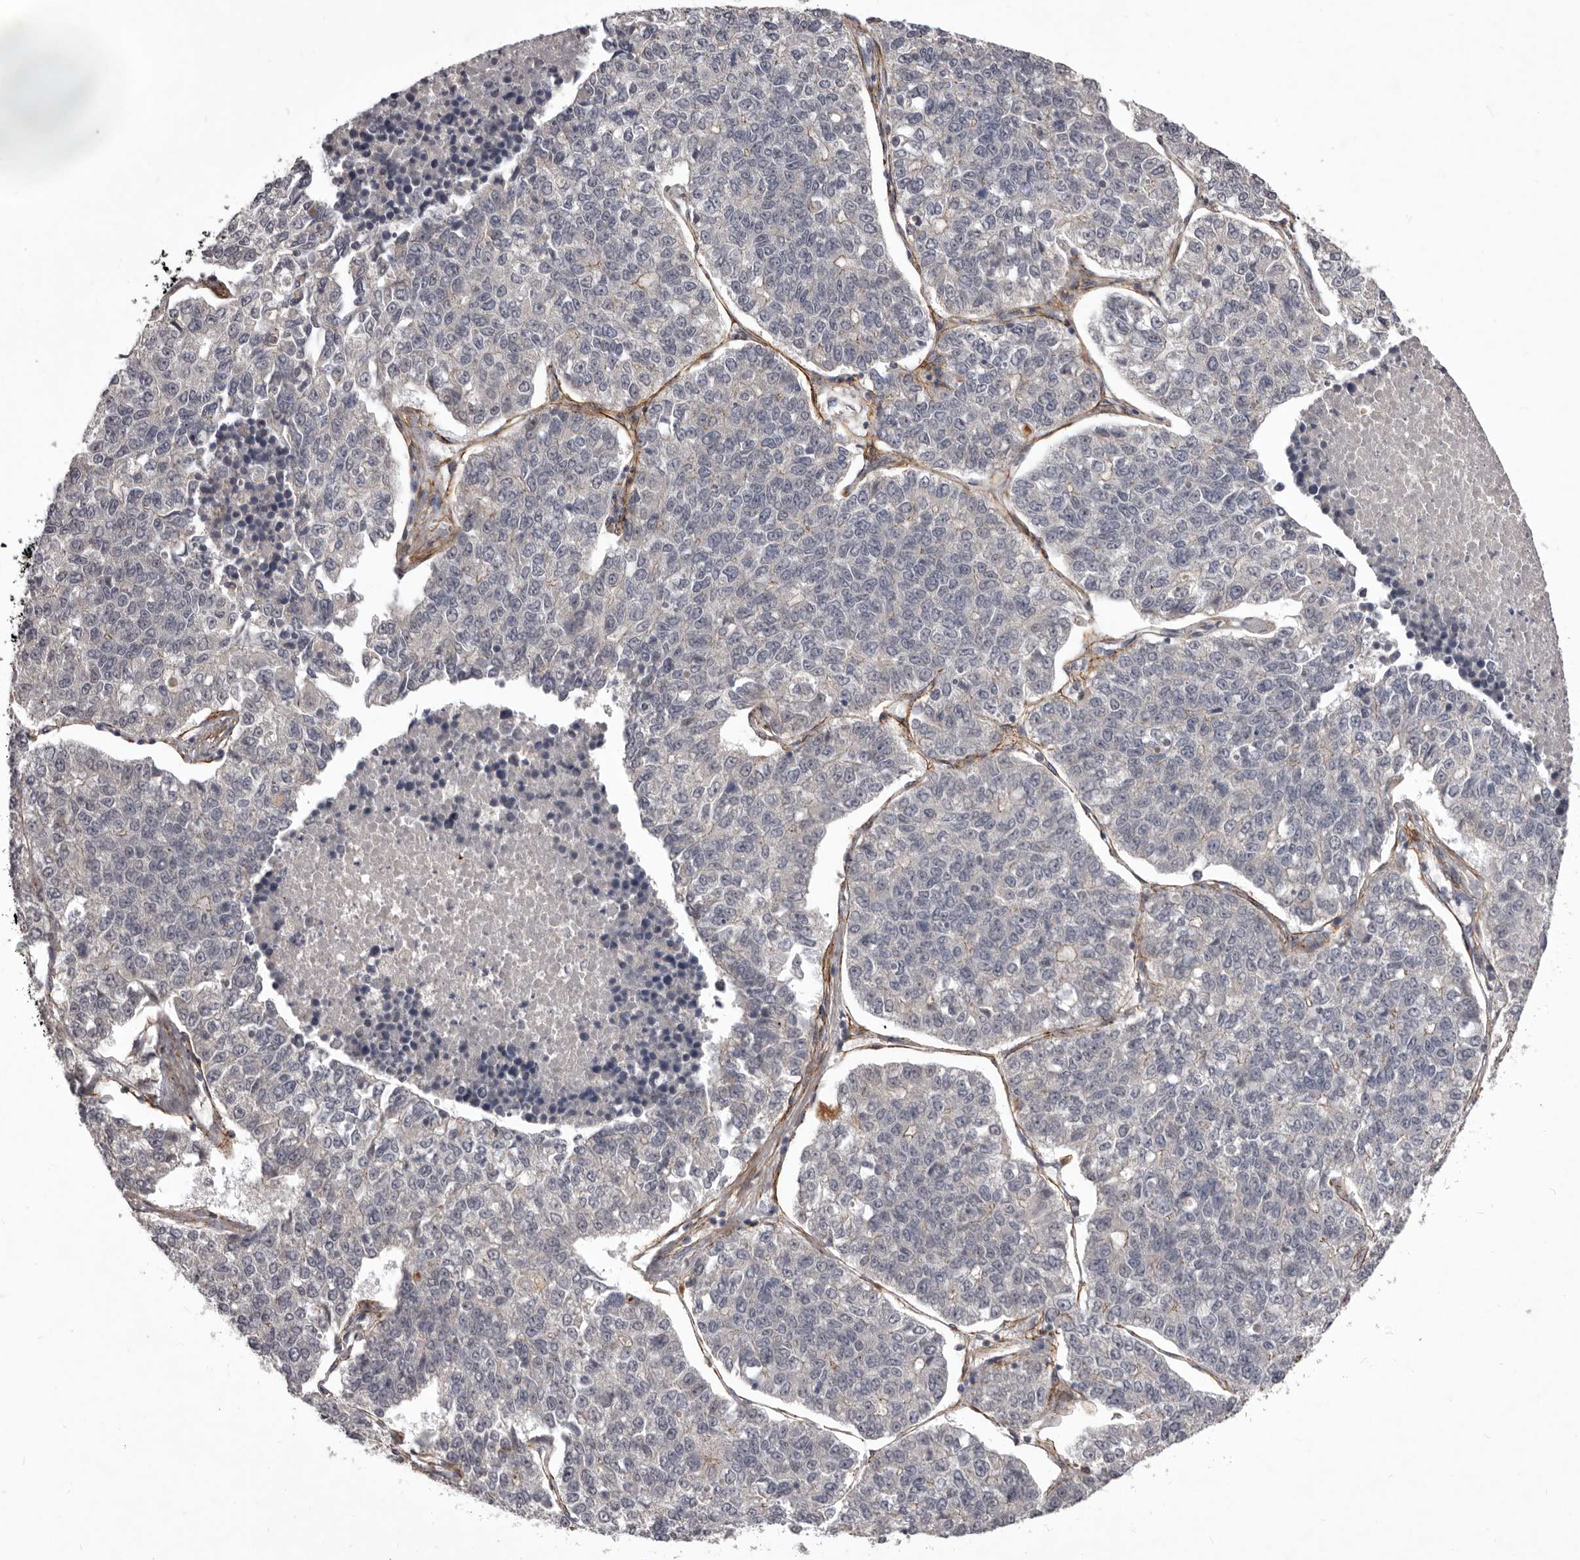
{"staining": {"intensity": "negative", "quantity": "none", "location": "none"}, "tissue": "lung cancer", "cell_type": "Tumor cells", "image_type": "cancer", "snomed": [{"axis": "morphology", "description": "Adenocarcinoma, NOS"}, {"axis": "topography", "description": "Lung"}], "caption": "High power microscopy micrograph of an immunohistochemistry histopathology image of lung adenocarcinoma, revealing no significant staining in tumor cells.", "gene": "HBS1L", "patient": {"sex": "male", "age": 49}}